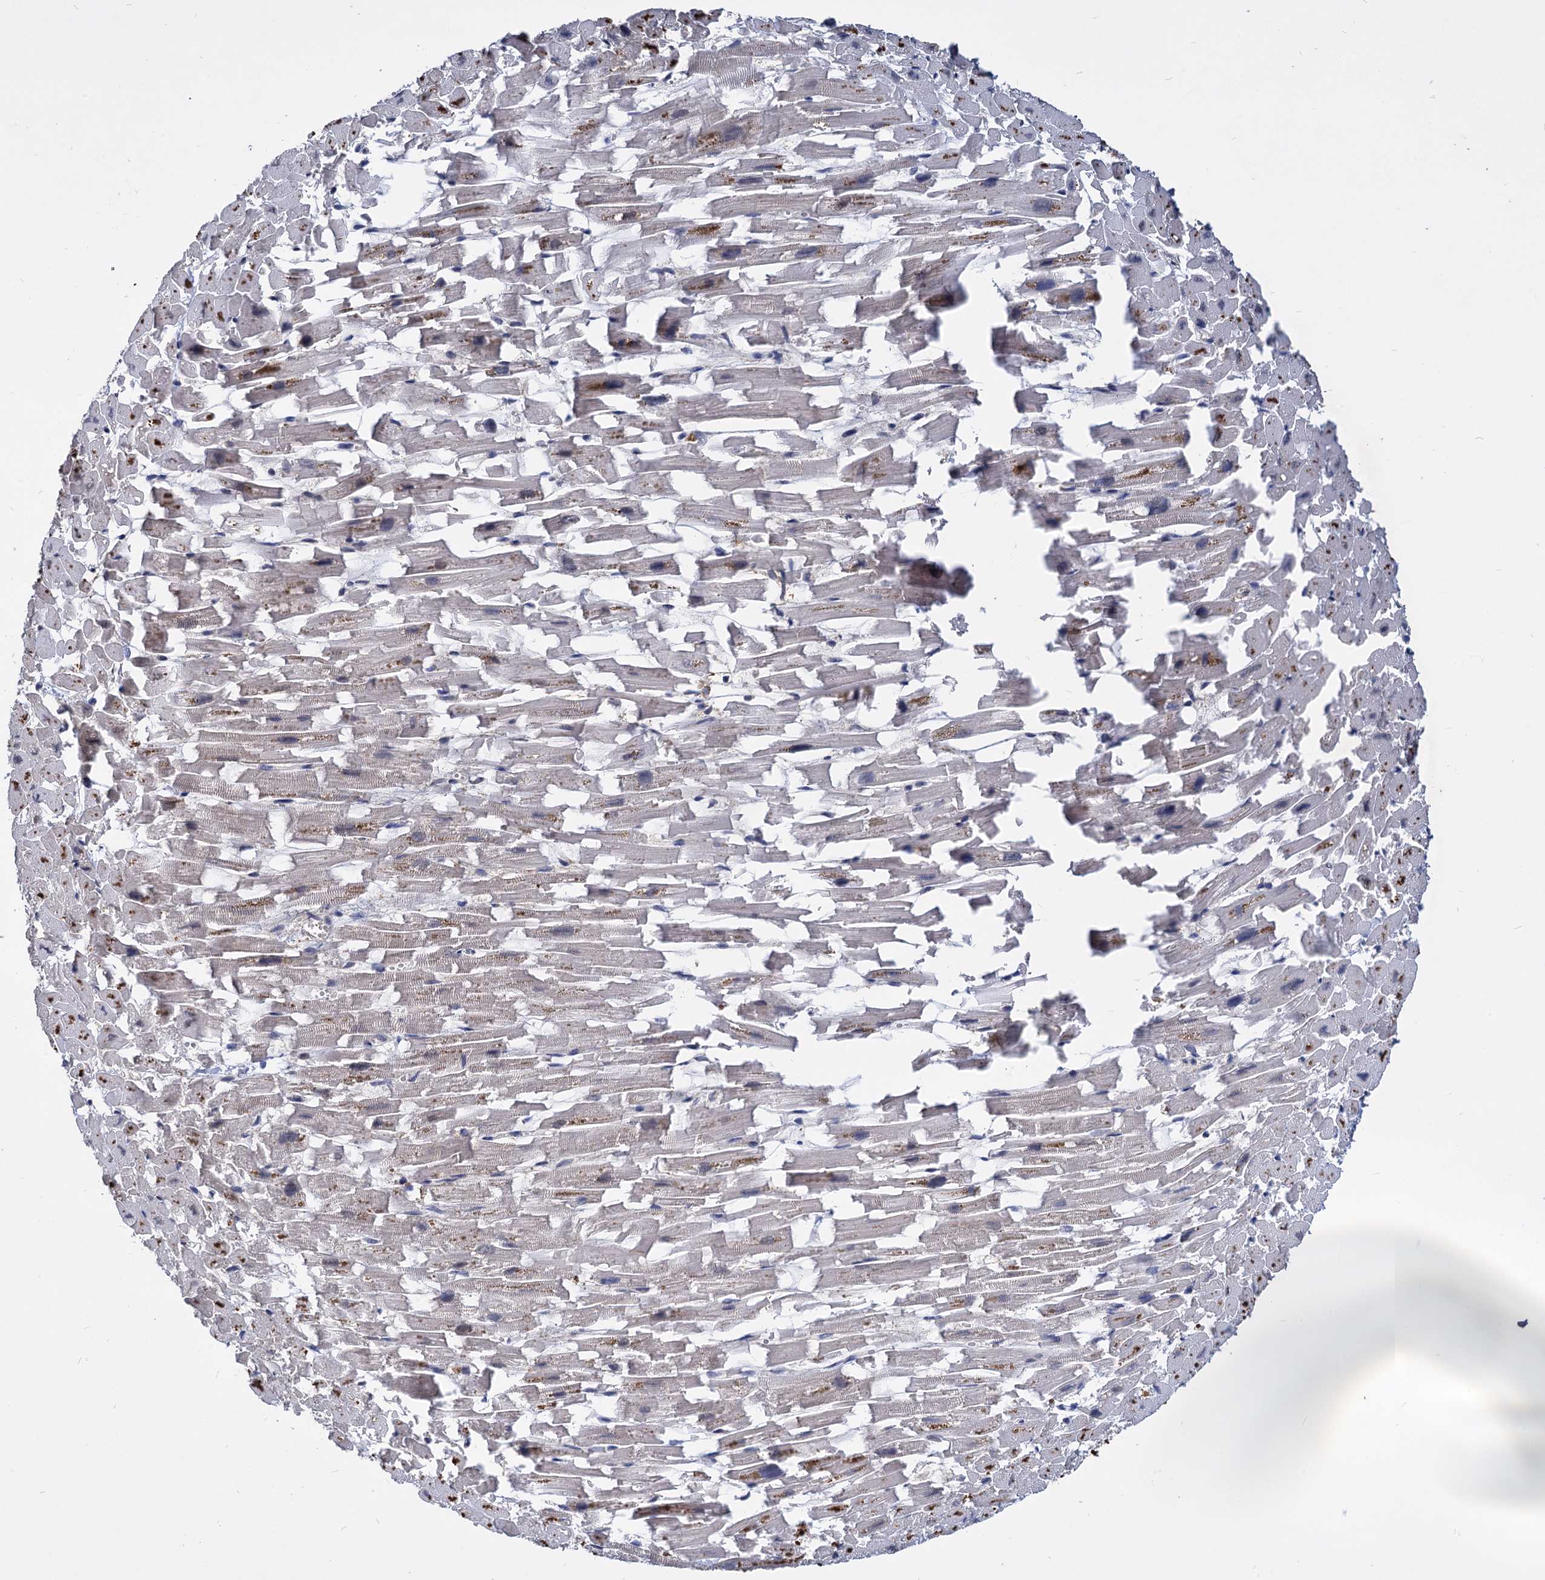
{"staining": {"intensity": "negative", "quantity": "none", "location": "none"}, "tissue": "heart muscle", "cell_type": "Cardiomyocytes", "image_type": "normal", "snomed": [{"axis": "morphology", "description": "Normal tissue, NOS"}, {"axis": "topography", "description": "Heart"}], "caption": "Heart muscle was stained to show a protein in brown. There is no significant positivity in cardiomyocytes. Brightfield microscopy of IHC stained with DAB (brown) and hematoxylin (blue), captured at high magnification.", "gene": "PSMD4", "patient": {"sex": "female", "age": 64}}